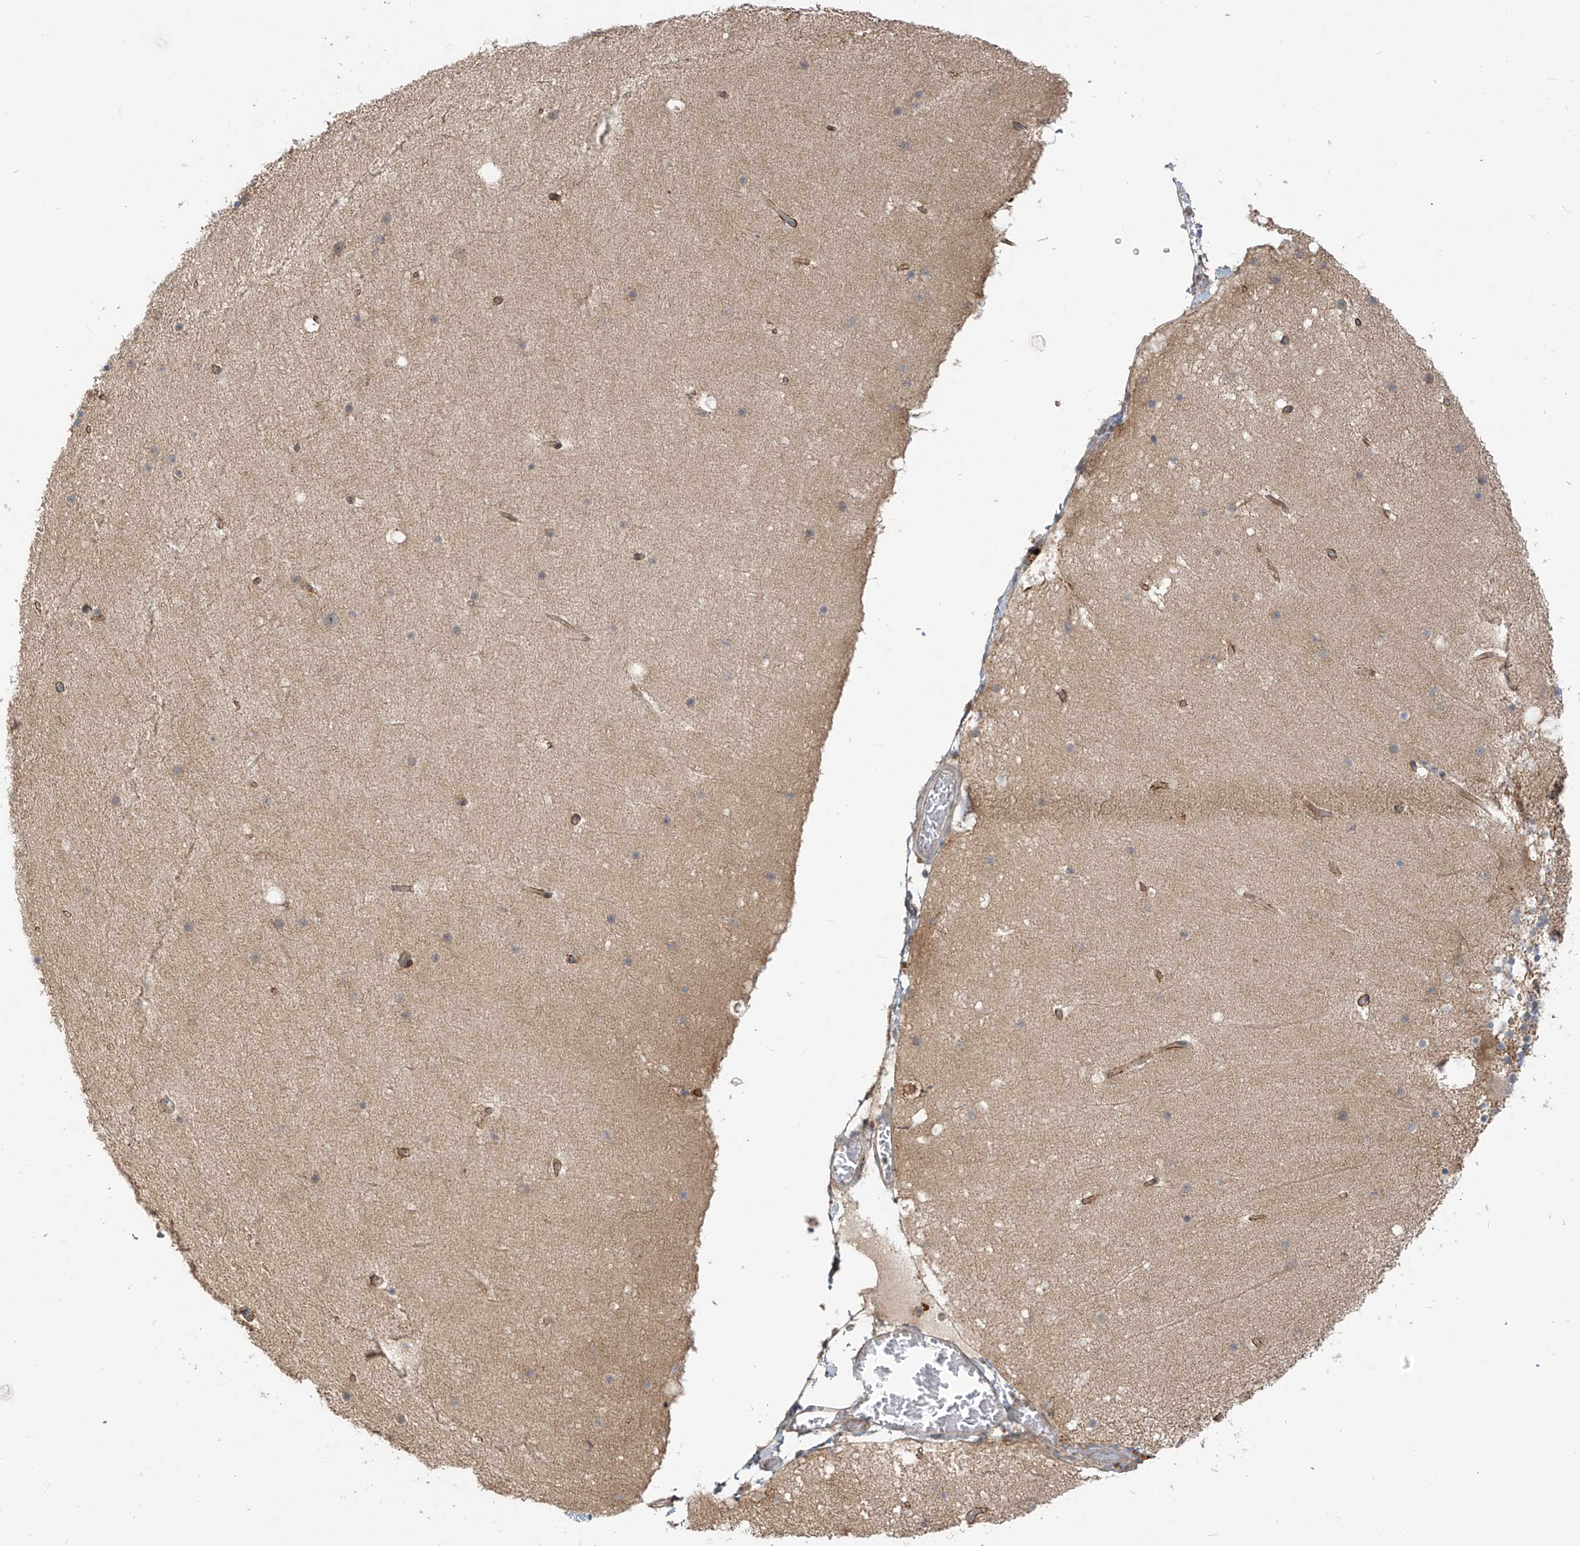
{"staining": {"intensity": "strong", "quantity": "<25%", "location": "cytoplasmic/membranous"}, "tissue": "cerebellum", "cell_type": "Cells in granular layer", "image_type": "normal", "snomed": [{"axis": "morphology", "description": "Normal tissue, NOS"}, {"axis": "topography", "description": "Cerebellum"}], "caption": "Cells in granular layer demonstrate medium levels of strong cytoplasmic/membranous positivity in about <25% of cells in benign cerebellum. The protein is stained brown, and the nuclei are stained in blue (DAB IHC with brightfield microscopy, high magnification).", "gene": "KATNIP", "patient": {"sex": "male", "age": 57}}